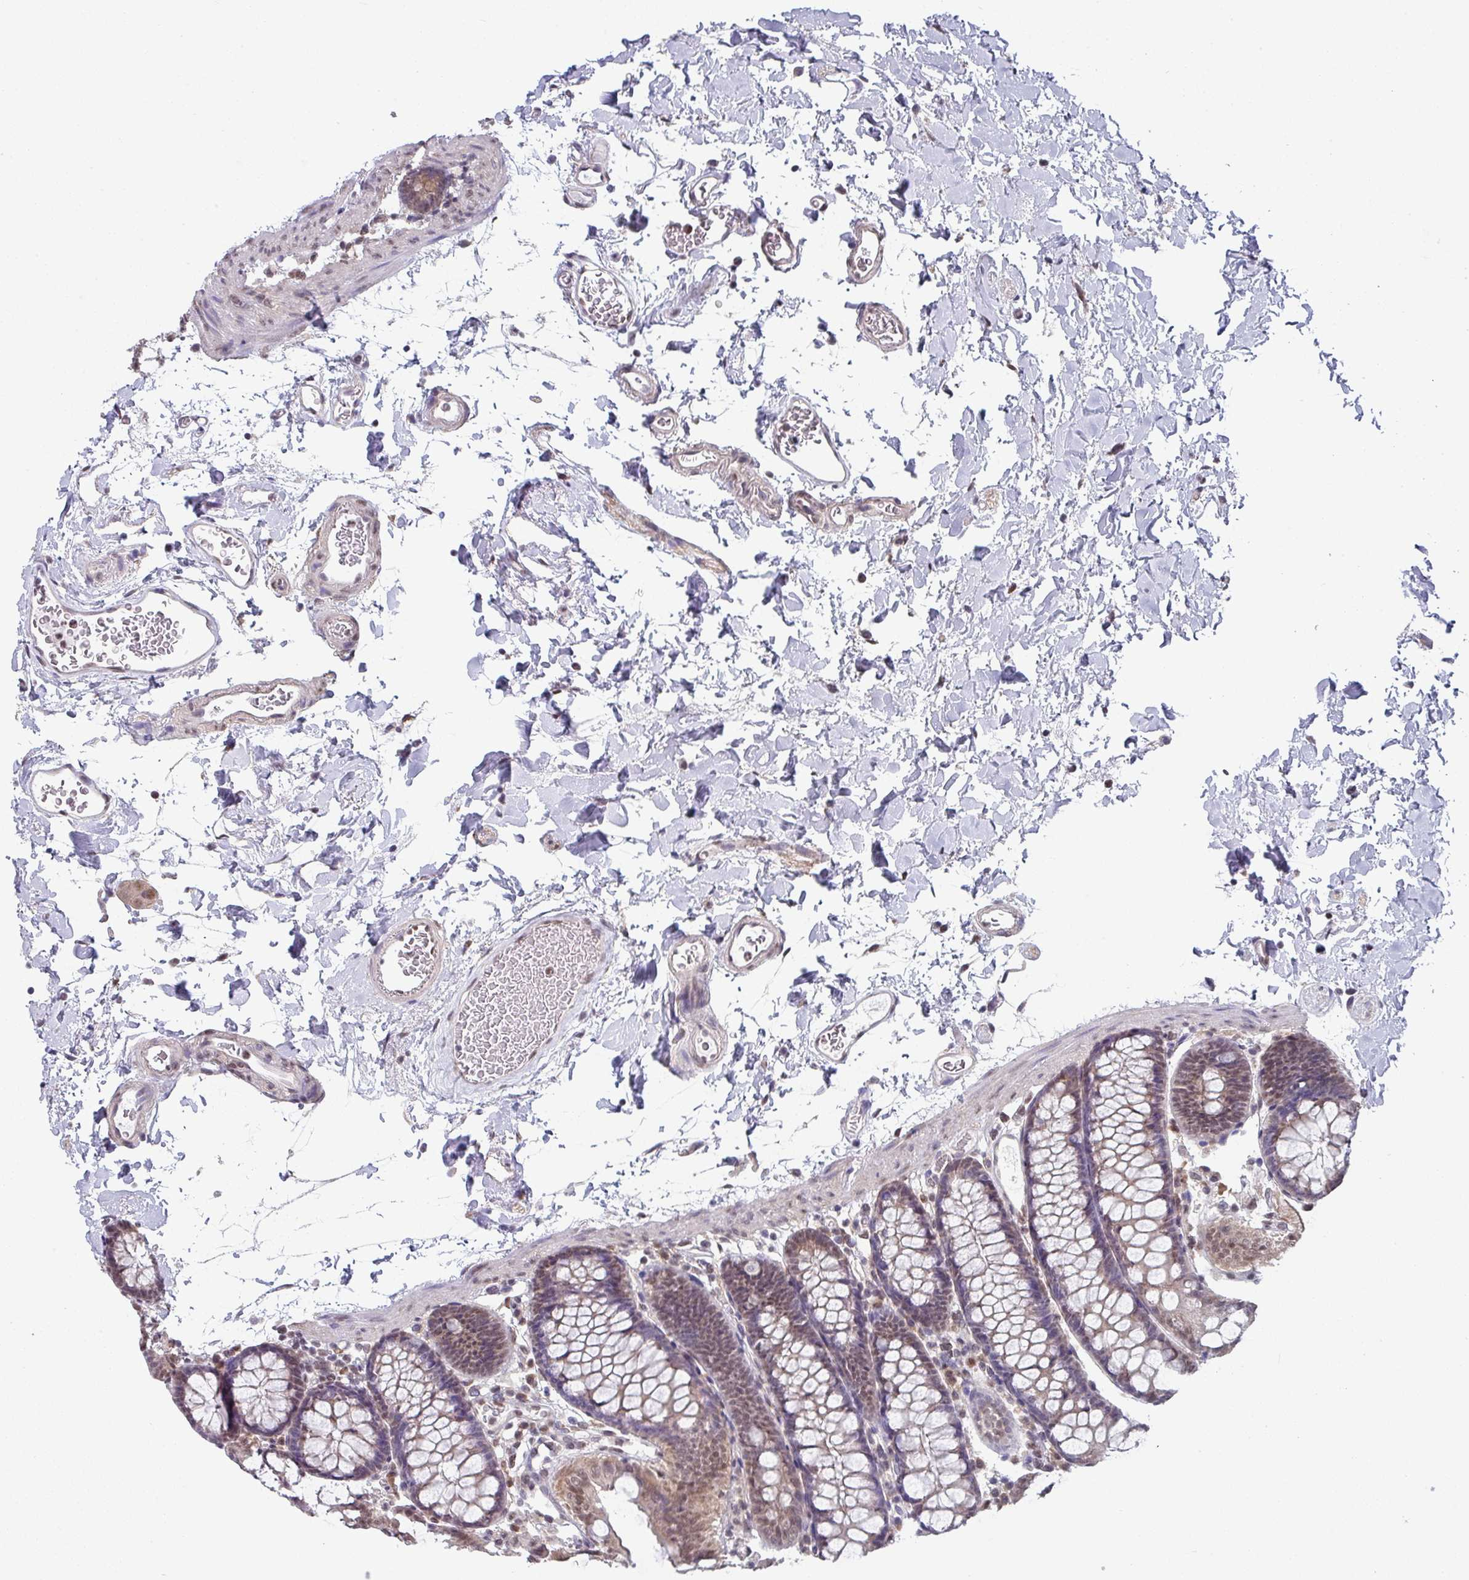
{"staining": {"intensity": "moderate", "quantity": ">75%", "location": "nuclear"}, "tissue": "colon", "cell_type": "Endothelial cells", "image_type": "normal", "snomed": [{"axis": "morphology", "description": "Normal tissue, NOS"}, {"axis": "topography", "description": "Colon"}], "caption": "A high-resolution micrograph shows immunohistochemistry staining of benign colon, which reveals moderate nuclear expression in approximately >75% of endothelial cells. The protein of interest is shown in brown color, while the nuclei are stained blue.", "gene": "TMED5", "patient": {"sex": "male", "age": 75}}